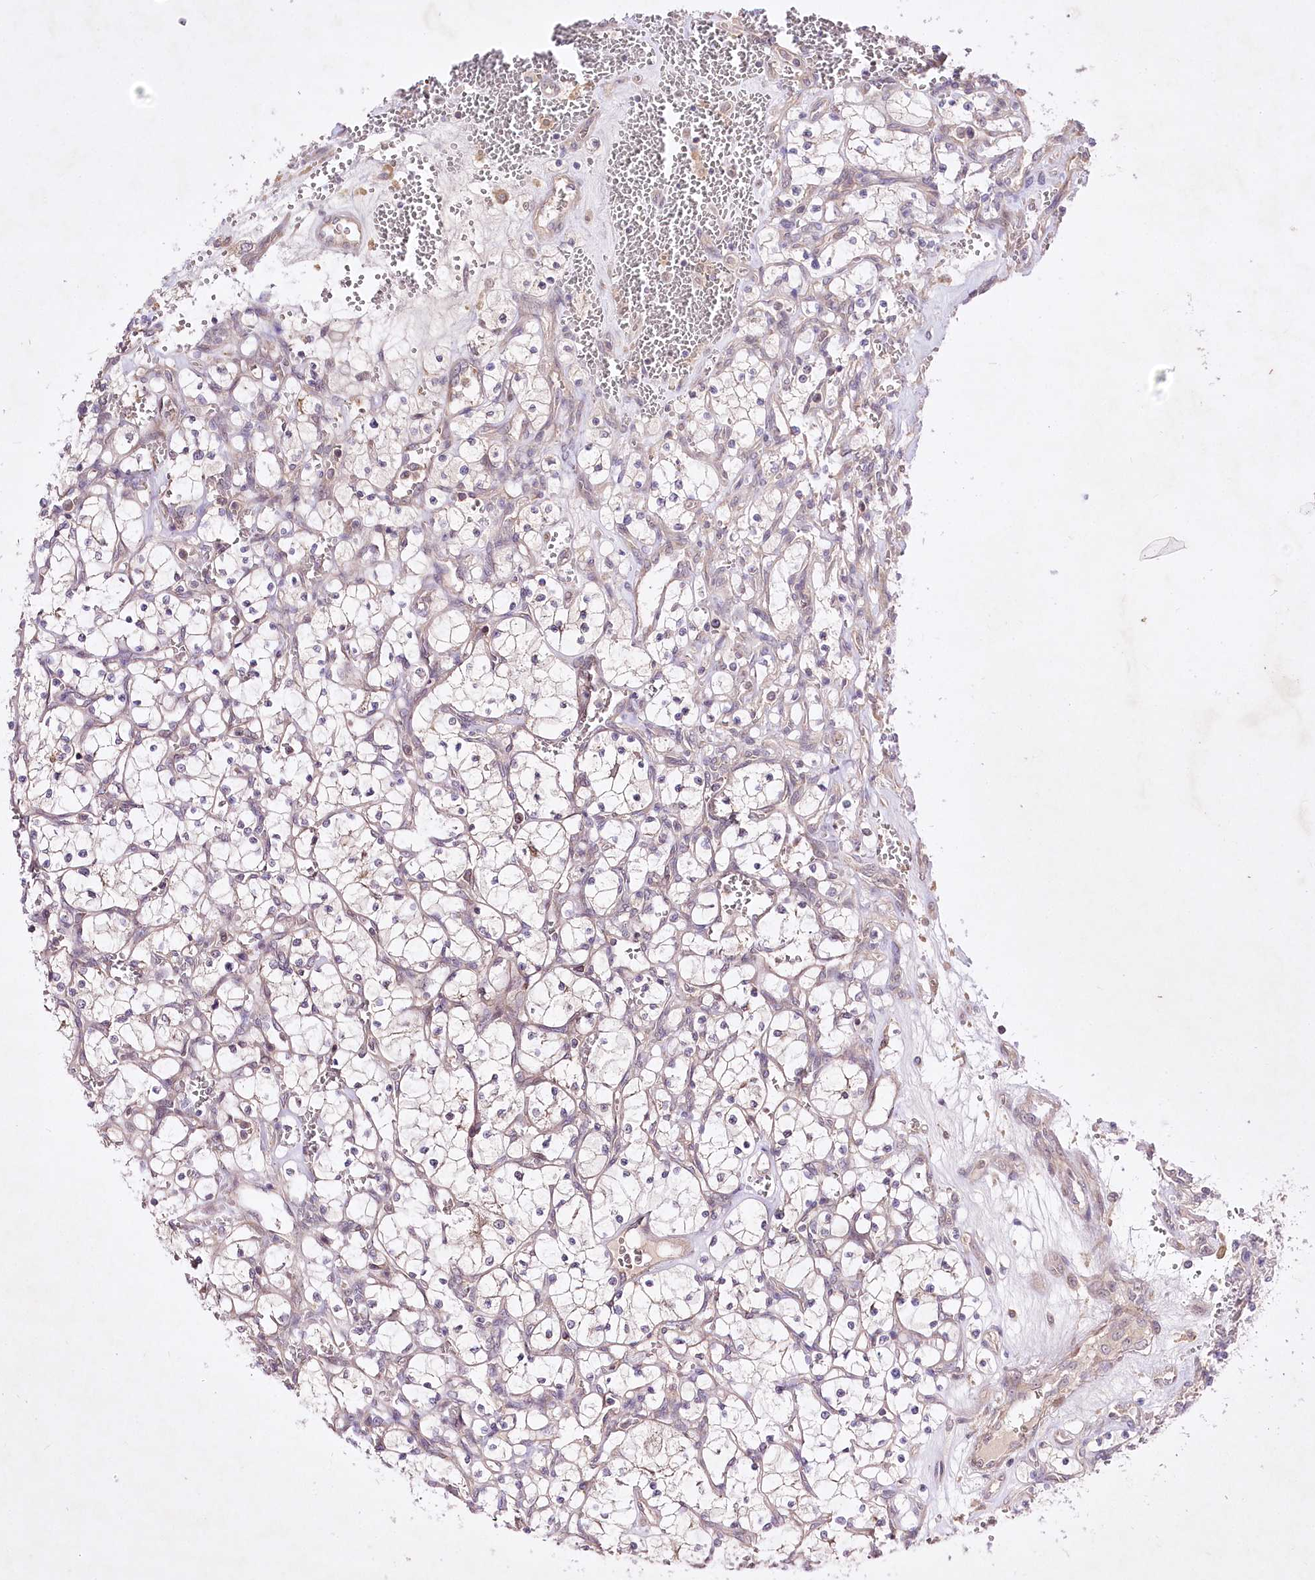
{"staining": {"intensity": "negative", "quantity": "none", "location": "none"}, "tissue": "renal cancer", "cell_type": "Tumor cells", "image_type": "cancer", "snomed": [{"axis": "morphology", "description": "Adenocarcinoma, NOS"}, {"axis": "topography", "description": "Kidney"}], "caption": "The photomicrograph shows no staining of tumor cells in renal cancer (adenocarcinoma).", "gene": "HELT", "patient": {"sex": "female", "age": 69}}